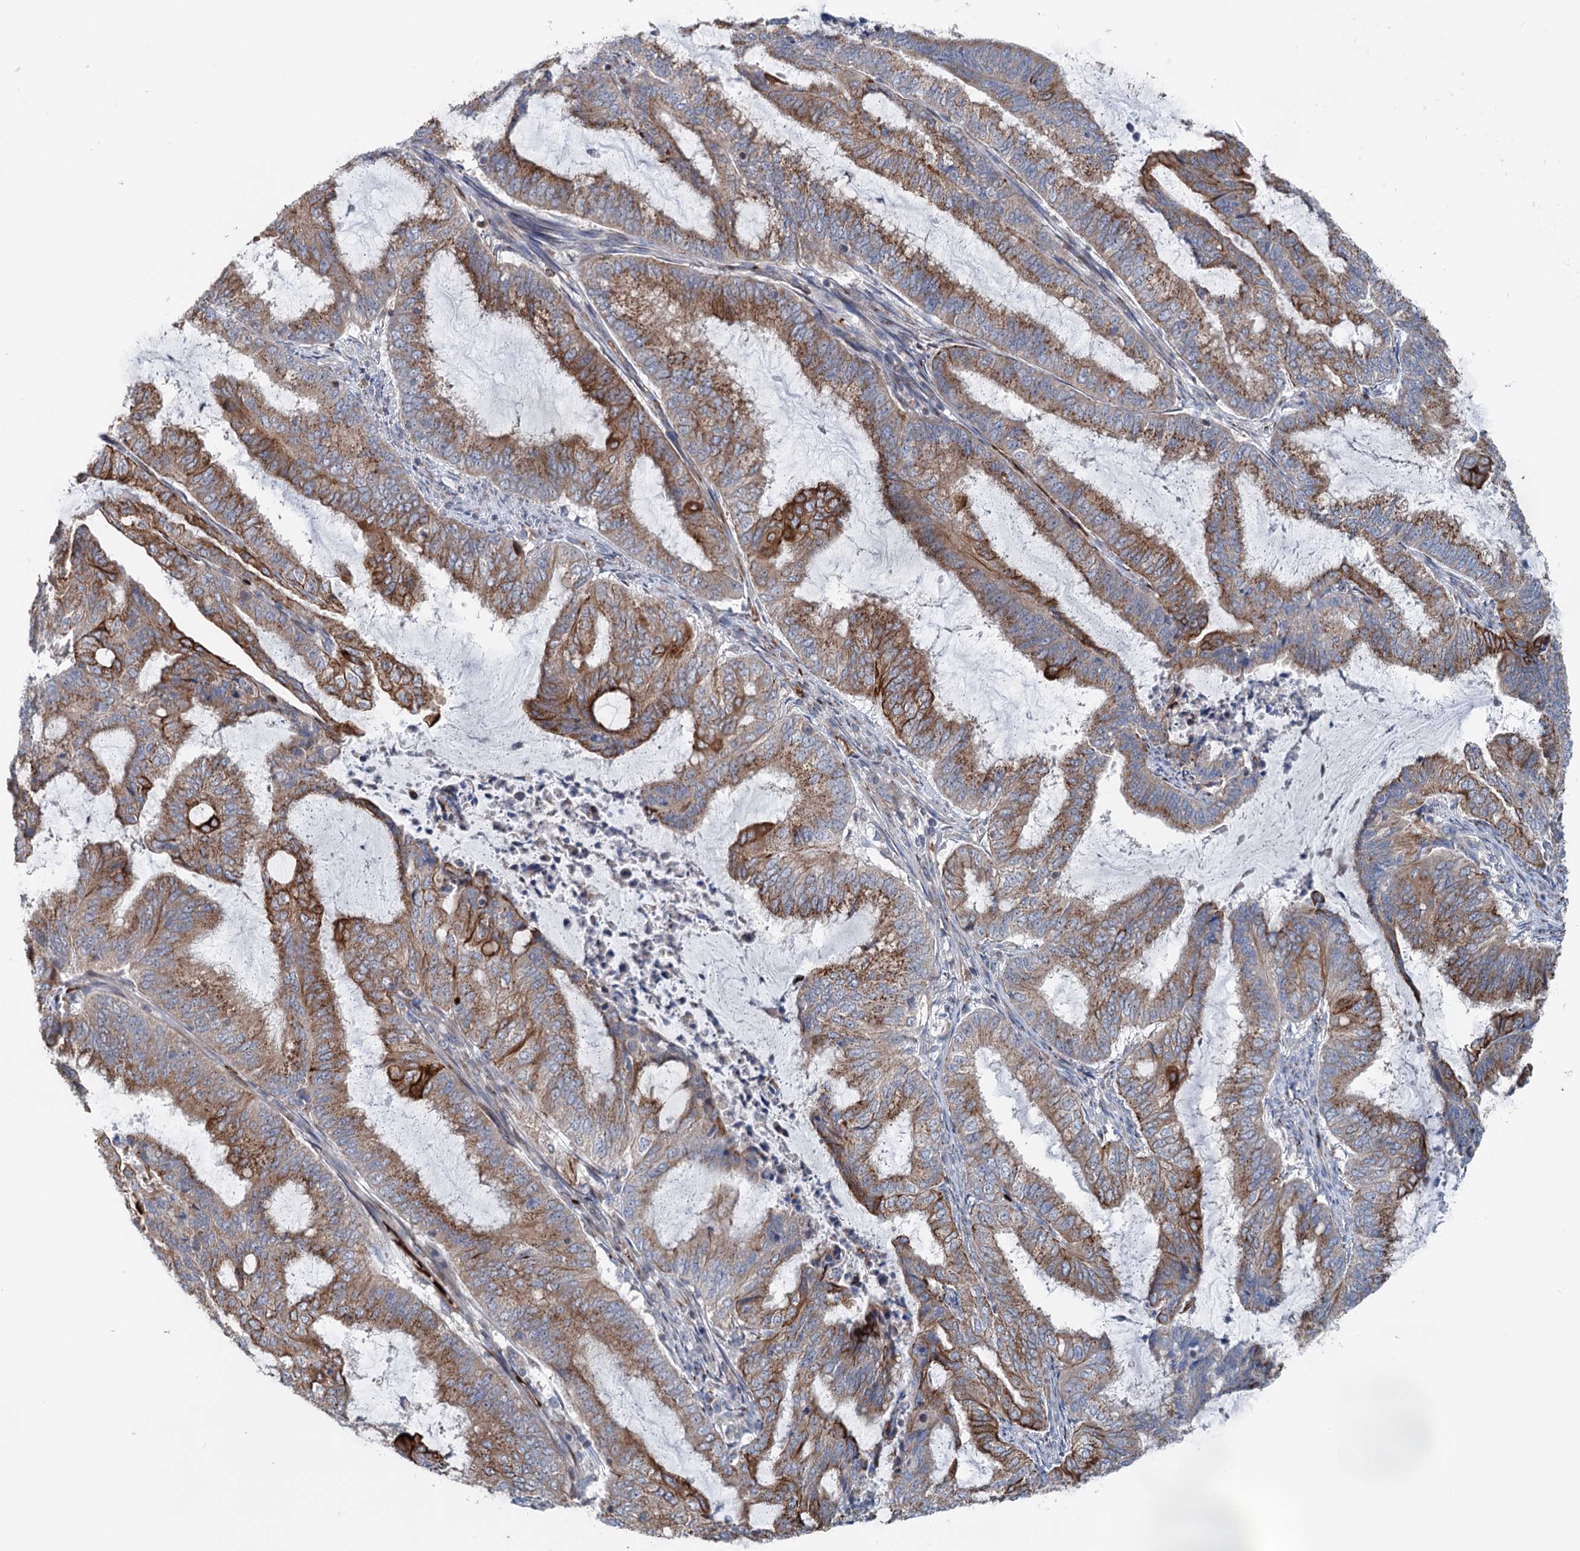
{"staining": {"intensity": "strong", "quantity": "25%-75%", "location": "cytoplasmic/membranous"}, "tissue": "endometrial cancer", "cell_type": "Tumor cells", "image_type": "cancer", "snomed": [{"axis": "morphology", "description": "Adenocarcinoma, NOS"}, {"axis": "topography", "description": "Endometrium"}], "caption": "Strong cytoplasmic/membranous protein positivity is appreciated in approximately 25%-75% of tumor cells in adenocarcinoma (endometrial).", "gene": "EIPR1", "patient": {"sex": "female", "age": 51}}